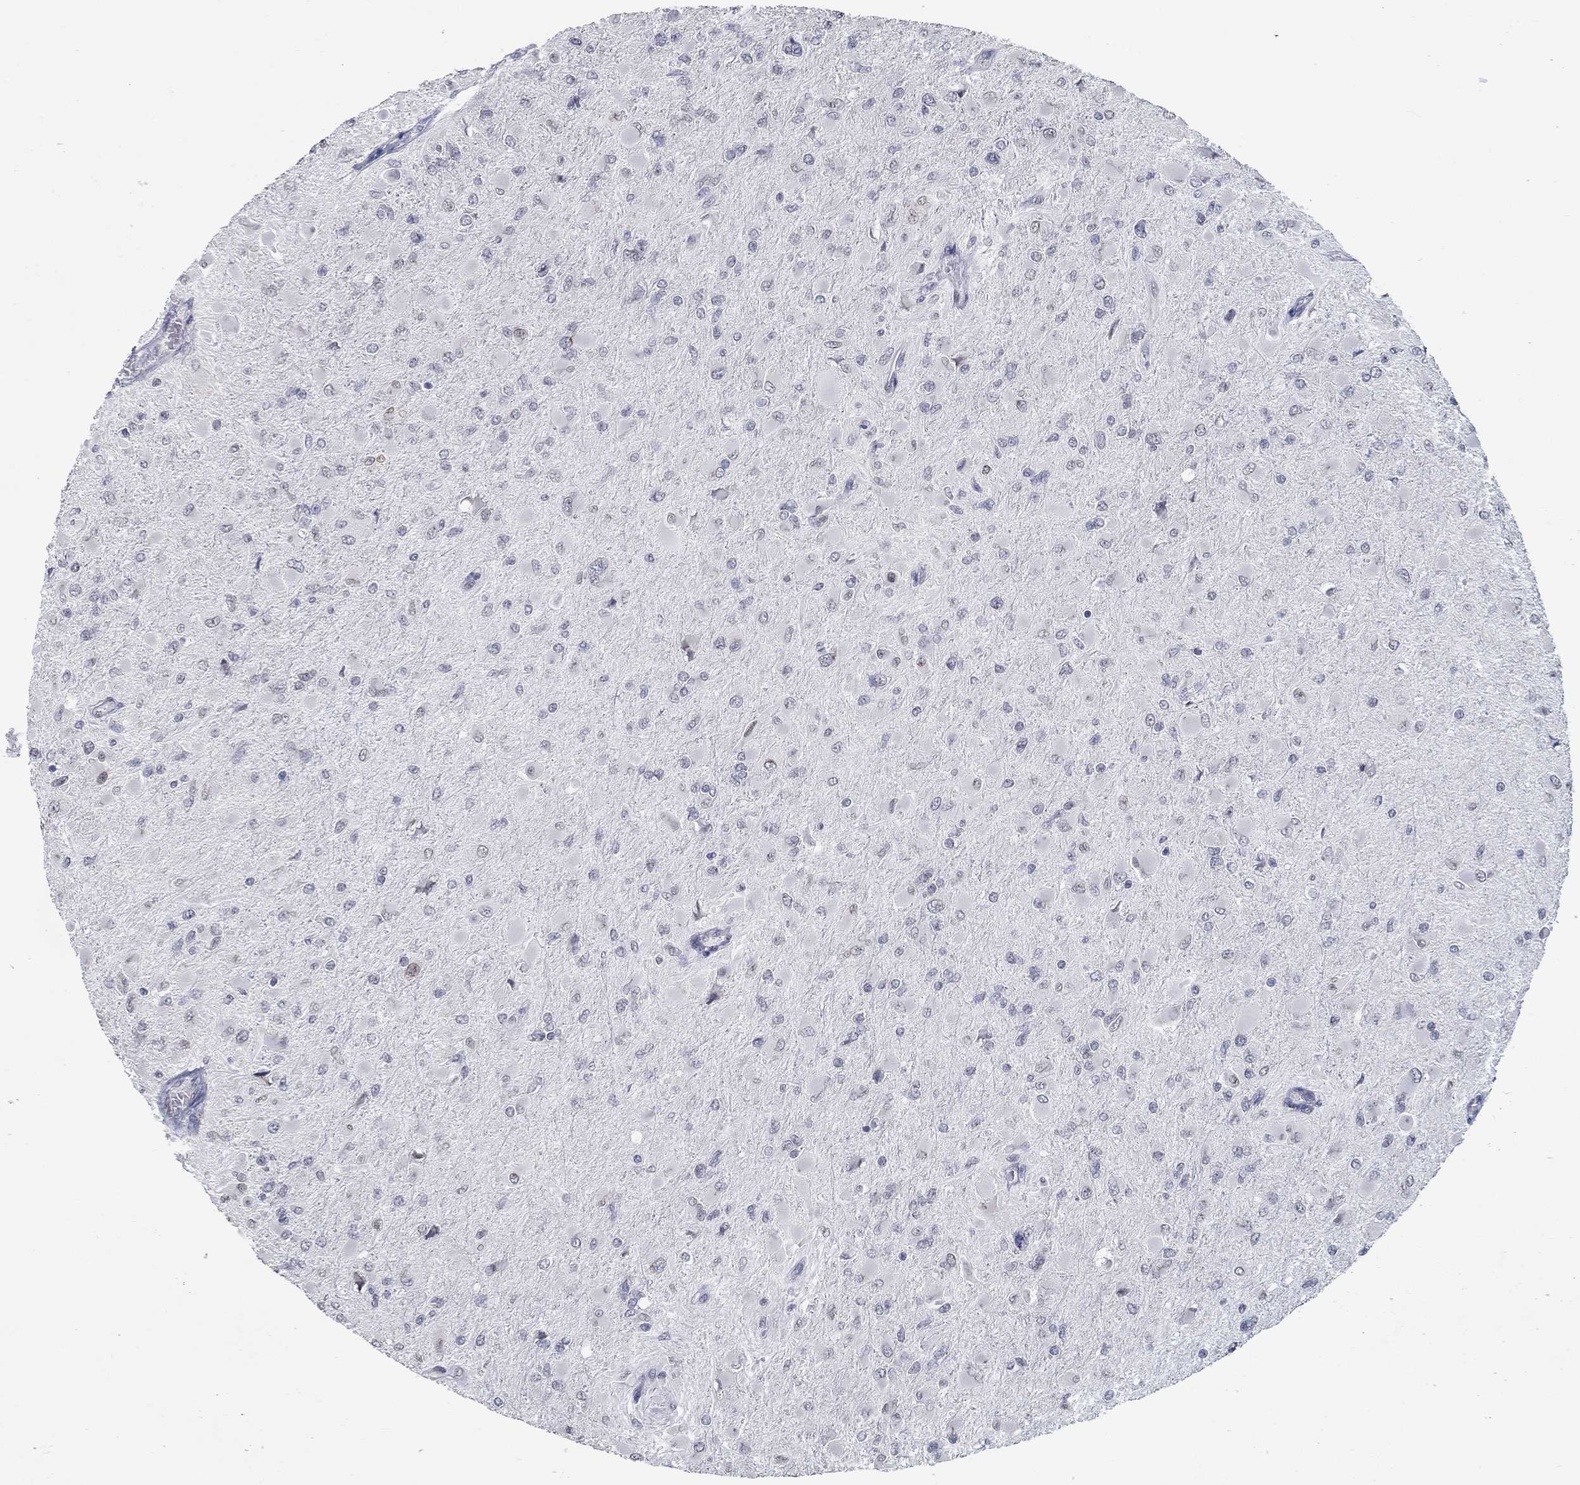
{"staining": {"intensity": "negative", "quantity": "none", "location": "none"}, "tissue": "glioma", "cell_type": "Tumor cells", "image_type": "cancer", "snomed": [{"axis": "morphology", "description": "Glioma, malignant, High grade"}, {"axis": "topography", "description": "Cerebral cortex"}], "caption": "This is an IHC photomicrograph of malignant glioma (high-grade). There is no positivity in tumor cells.", "gene": "NUP155", "patient": {"sex": "female", "age": 36}}